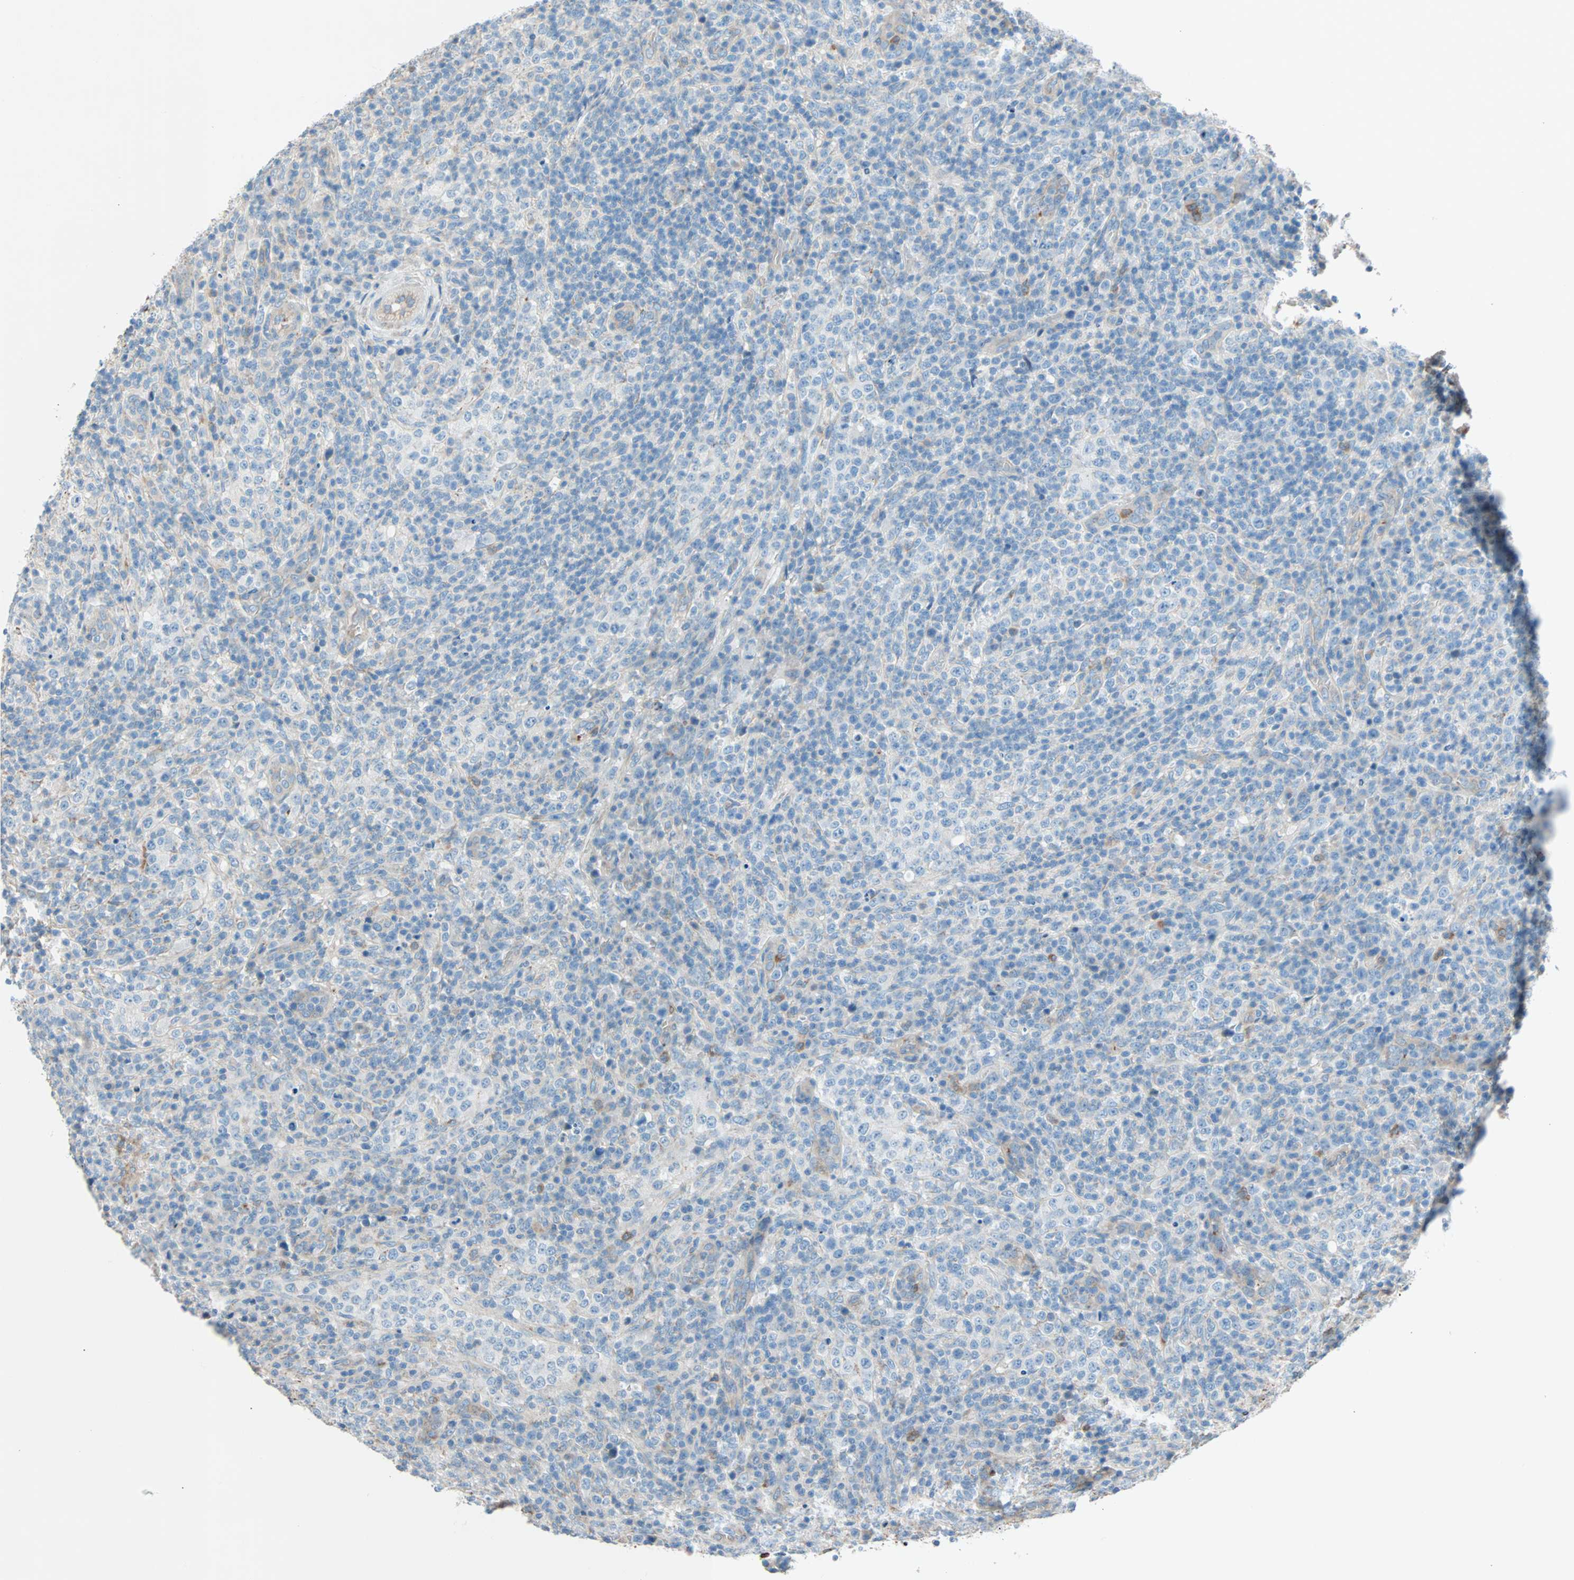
{"staining": {"intensity": "moderate", "quantity": ">75%", "location": "cytoplasmic/membranous"}, "tissue": "lymphoma", "cell_type": "Tumor cells", "image_type": "cancer", "snomed": [{"axis": "morphology", "description": "Malignant lymphoma, non-Hodgkin's type, High grade"}, {"axis": "topography", "description": "Lymph node"}], "caption": "IHC micrograph of human high-grade malignant lymphoma, non-Hodgkin's type stained for a protein (brown), which demonstrates medium levels of moderate cytoplasmic/membranous staining in approximately >75% of tumor cells.", "gene": "LY6G6F", "patient": {"sex": "female", "age": 76}}